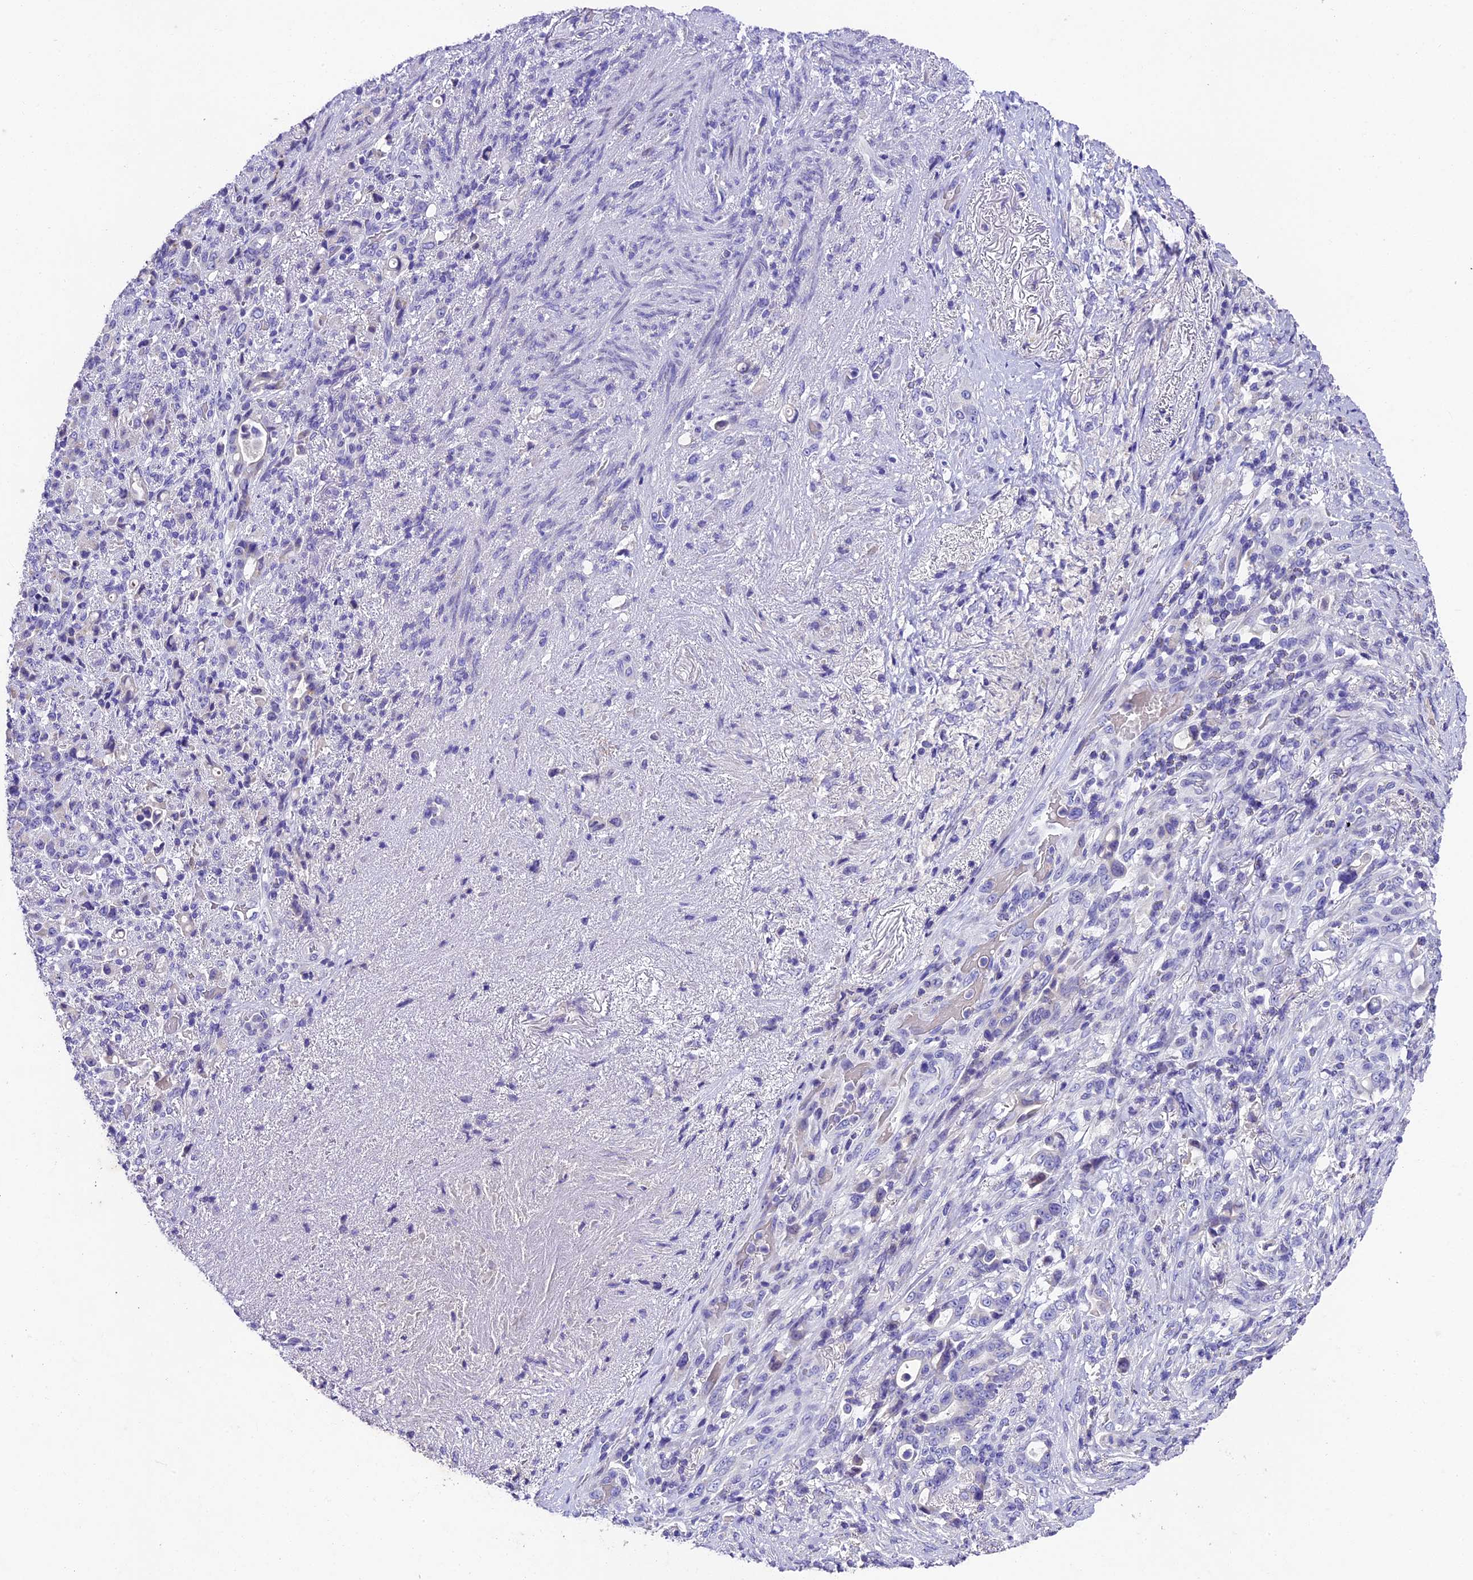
{"staining": {"intensity": "negative", "quantity": "none", "location": "none"}, "tissue": "stomach cancer", "cell_type": "Tumor cells", "image_type": "cancer", "snomed": [{"axis": "morphology", "description": "Normal tissue, NOS"}, {"axis": "morphology", "description": "Adenocarcinoma, NOS"}, {"axis": "topography", "description": "Stomach"}], "caption": "Immunohistochemistry micrograph of adenocarcinoma (stomach) stained for a protein (brown), which exhibits no expression in tumor cells.", "gene": "IFT140", "patient": {"sex": "female", "age": 79}}